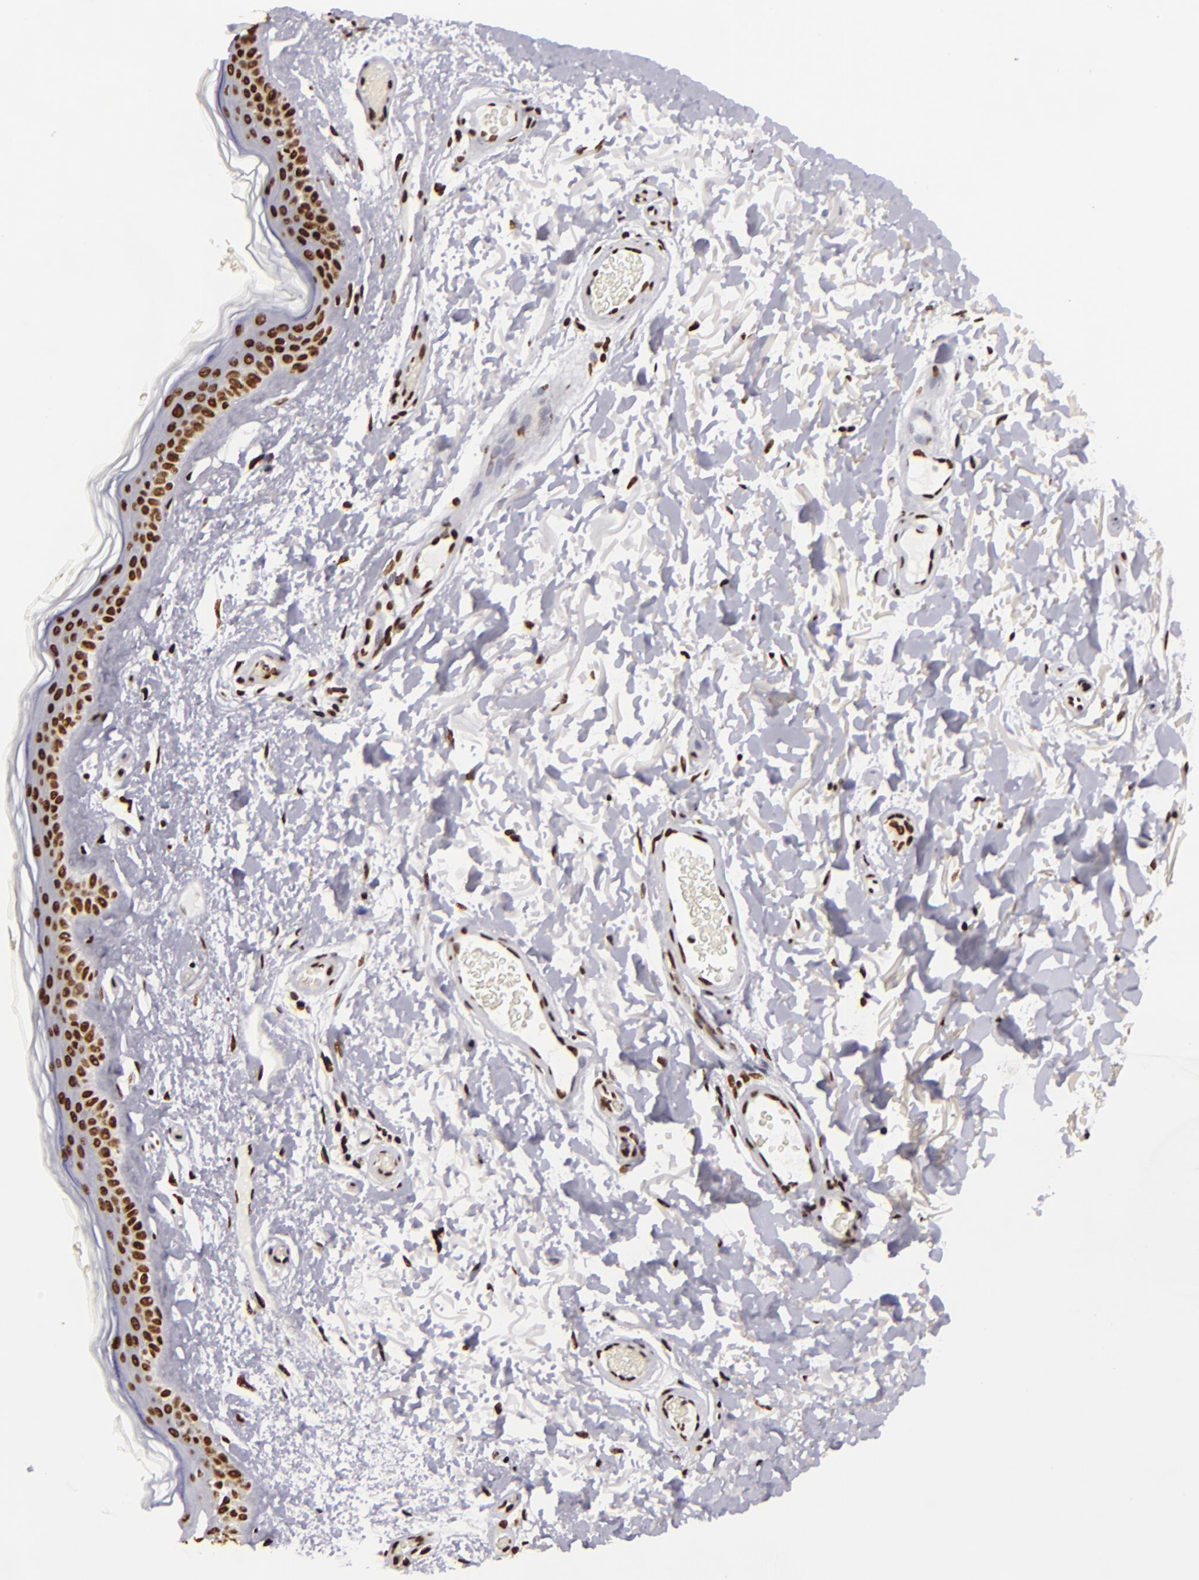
{"staining": {"intensity": "strong", "quantity": ">75%", "location": "nuclear"}, "tissue": "skin", "cell_type": "Fibroblasts", "image_type": "normal", "snomed": [{"axis": "morphology", "description": "Normal tissue, NOS"}, {"axis": "topography", "description": "Skin"}], "caption": "About >75% of fibroblasts in unremarkable human skin show strong nuclear protein staining as visualized by brown immunohistochemical staining.", "gene": "SAFB", "patient": {"sex": "male", "age": 63}}